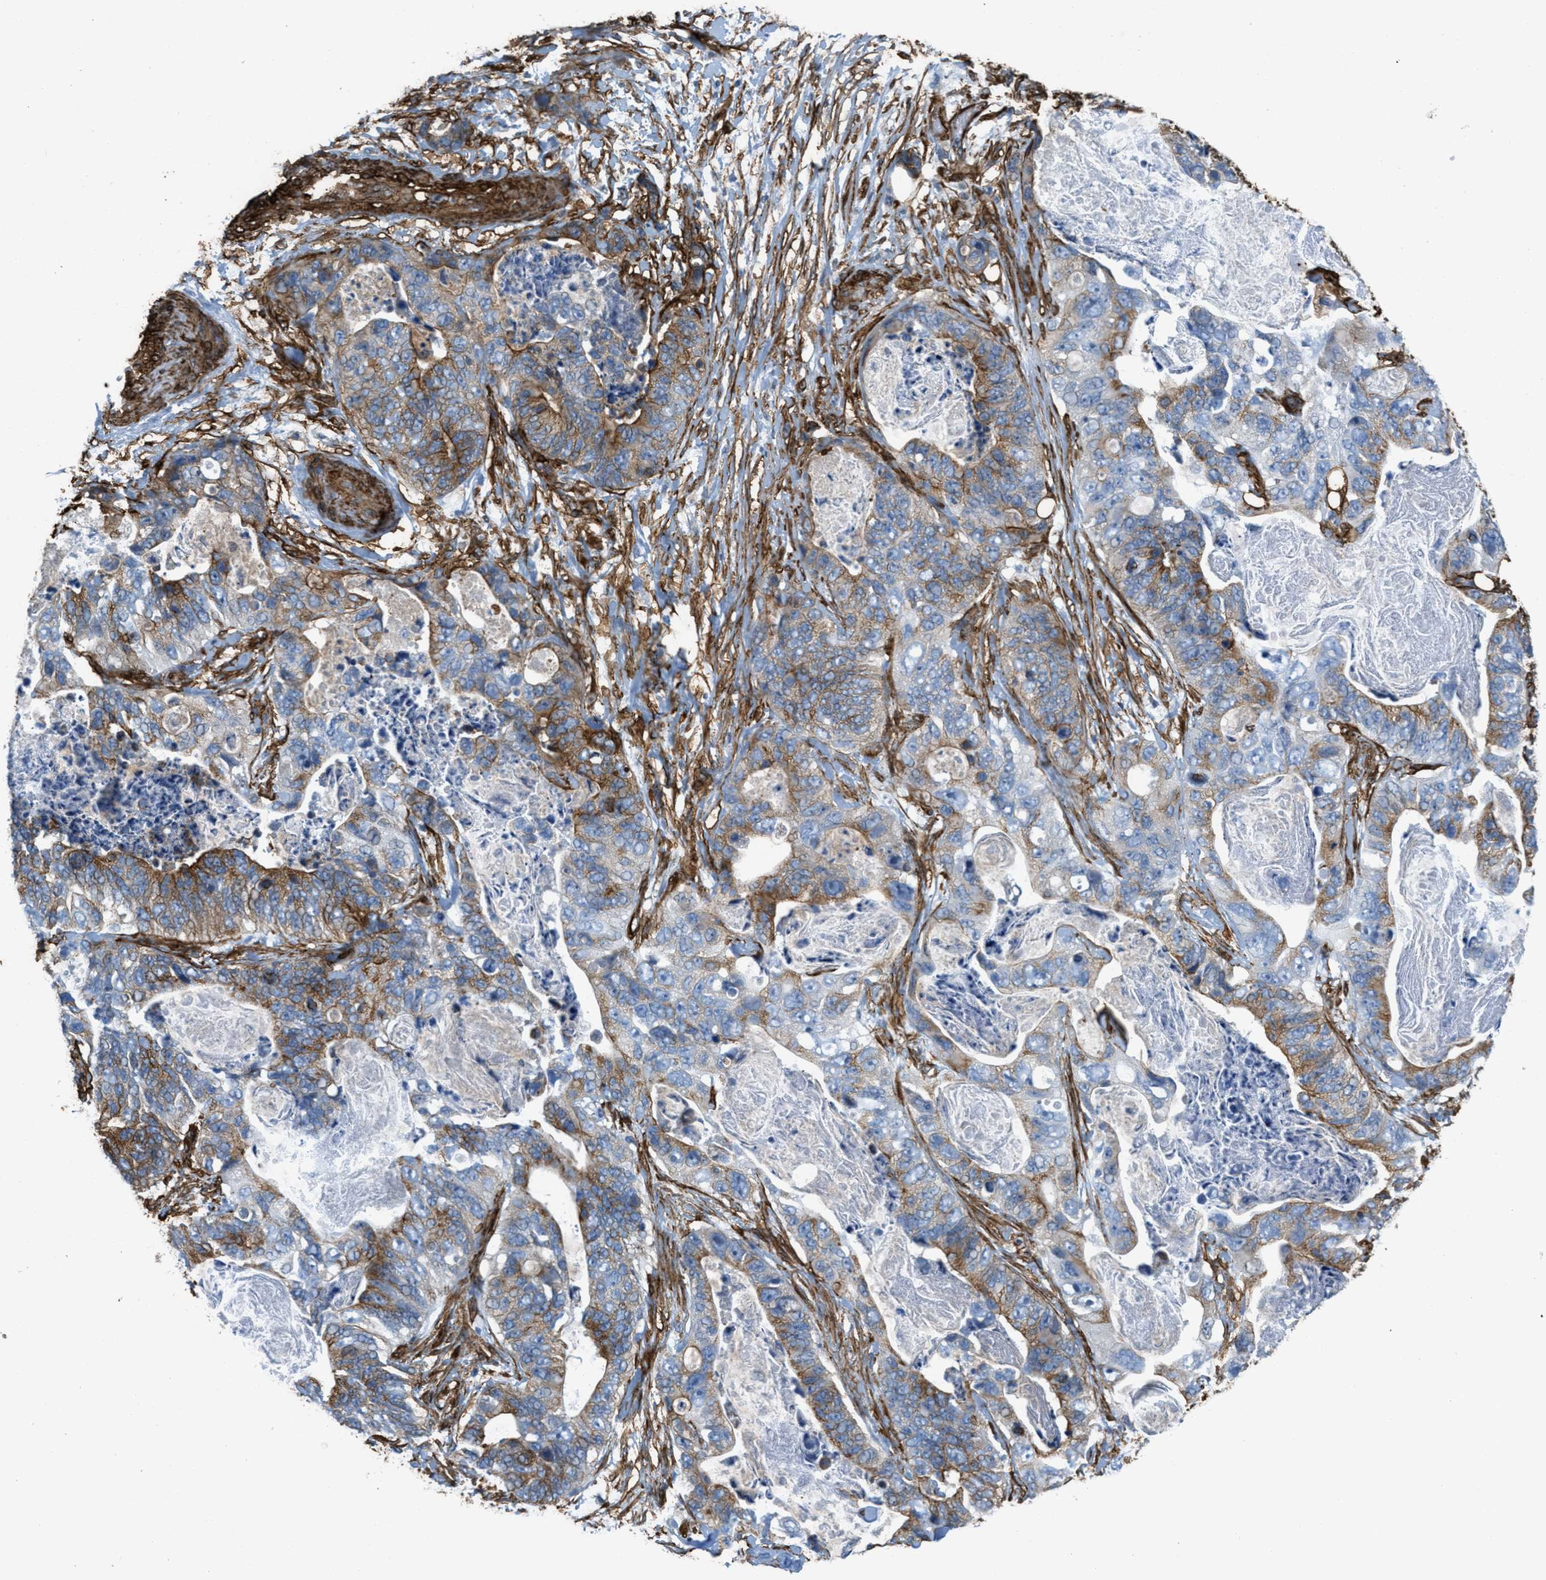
{"staining": {"intensity": "moderate", "quantity": ">75%", "location": "cytoplasmic/membranous"}, "tissue": "stomach cancer", "cell_type": "Tumor cells", "image_type": "cancer", "snomed": [{"axis": "morphology", "description": "Adenocarcinoma, NOS"}, {"axis": "topography", "description": "Stomach"}], "caption": "Human stomach cancer stained for a protein (brown) exhibits moderate cytoplasmic/membranous positive positivity in about >75% of tumor cells.", "gene": "CALD1", "patient": {"sex": "female", "age": 89}}